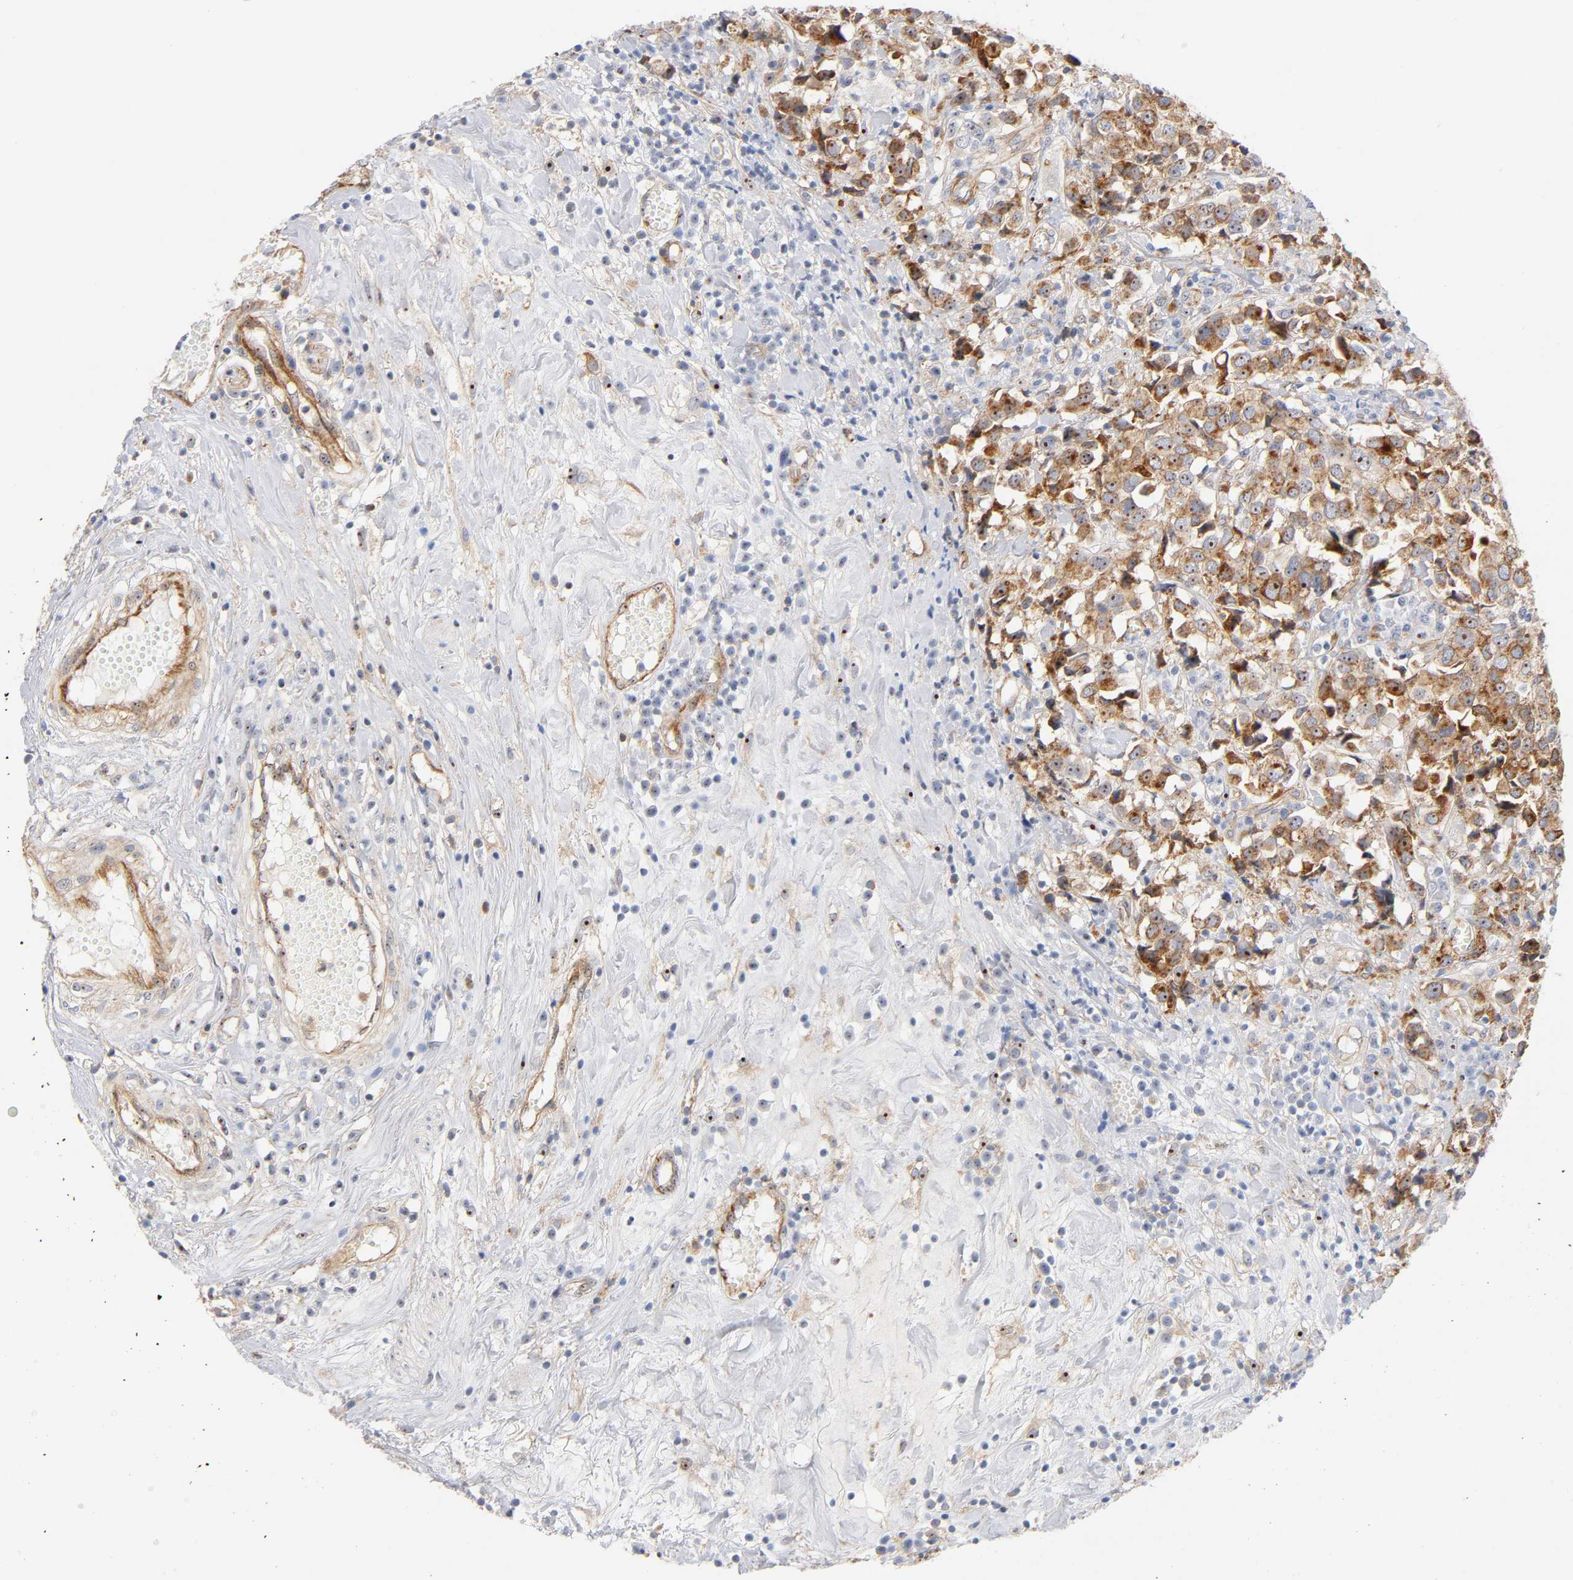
{"staining": {"intensity": "strong", "quantity": ">75%", "location": "cytoplasmic/membranous,nuclear"}, "tissue": "urothelial cancer", "cell_type": "Tumor cells", "image_type": "cancer", "snomed": [{"axis": "morphology", "description": "Urothelial carcinoma, High grade"}, {"axis": "topography", "description": "Urinary bladder"}], "caption": "This image reveals high-grade urothelial carcinoma stained with immunohistochemistry to label a protein in brown. The cytoplasmic/membranous and nuclear of tumor cells show strong positivity for the protein. Nuclei are counter-stained blue.", "gene": "PLD1", "patient": {"sex": "female", "age": 75}}